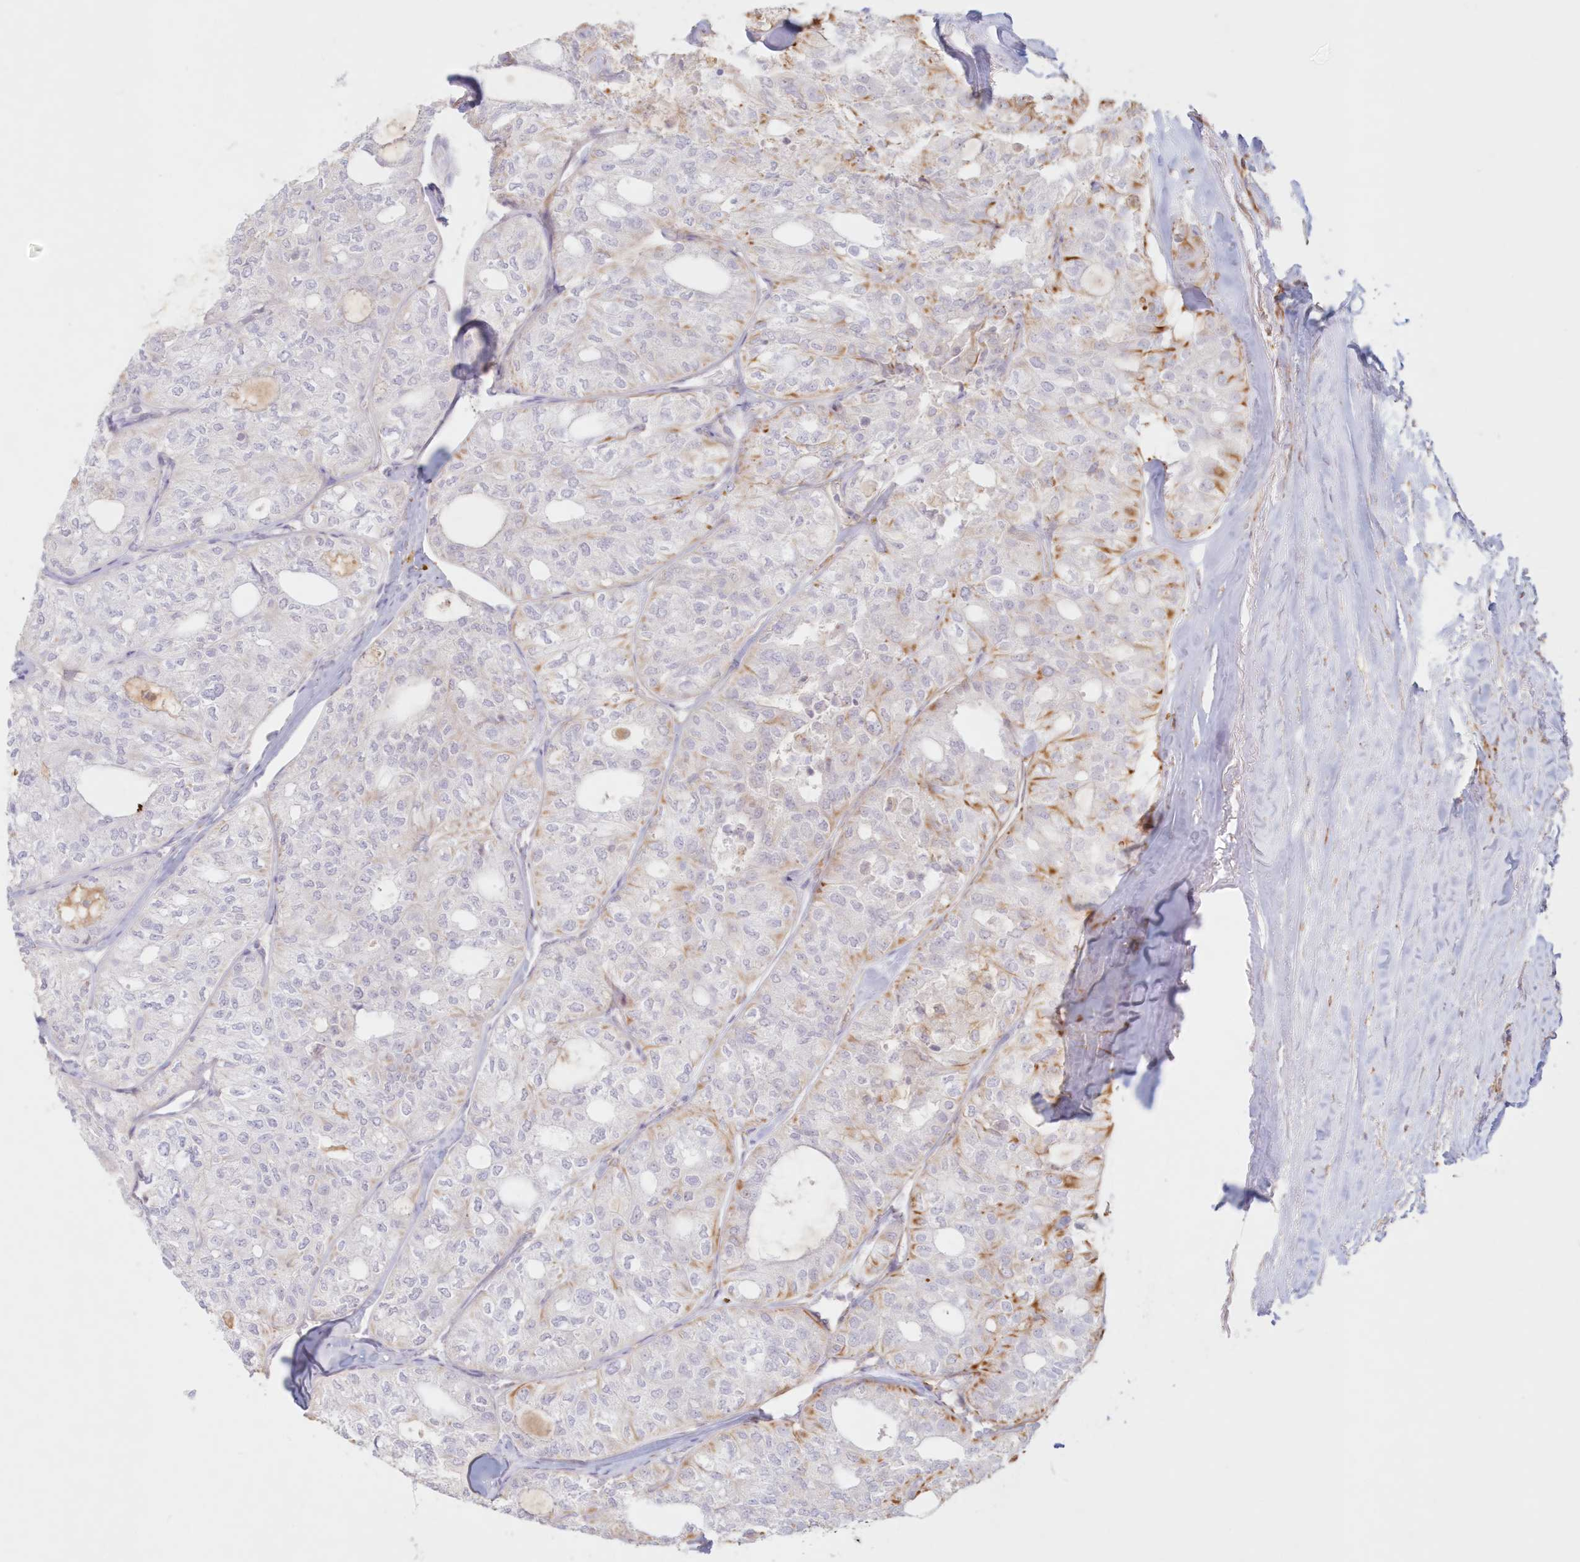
{"staining": {"intensity": "negative", "quantity": "none", "location": "none"}, "tissue": "thyroid cancer", "cell_type": "Tumor cells", "image_type": "cancer", "snomed": [{"axis": "morphology", "description": "Follicular adenoma carcinoma, NOS"}, {"axis": "topography", "description": "Thyroid gland"}], "caption": "High magnification brightfield microscopy of thyroid cancer (follicular adenoma carcinoma) stained with DAB (3,3'-diaminobenzidine) (brown) and counterstained with hematoxylin (blue): tumor cells show no significant expression.", "gene": "DMRTB1", "patient": {"sex": "male", "age": 75}}